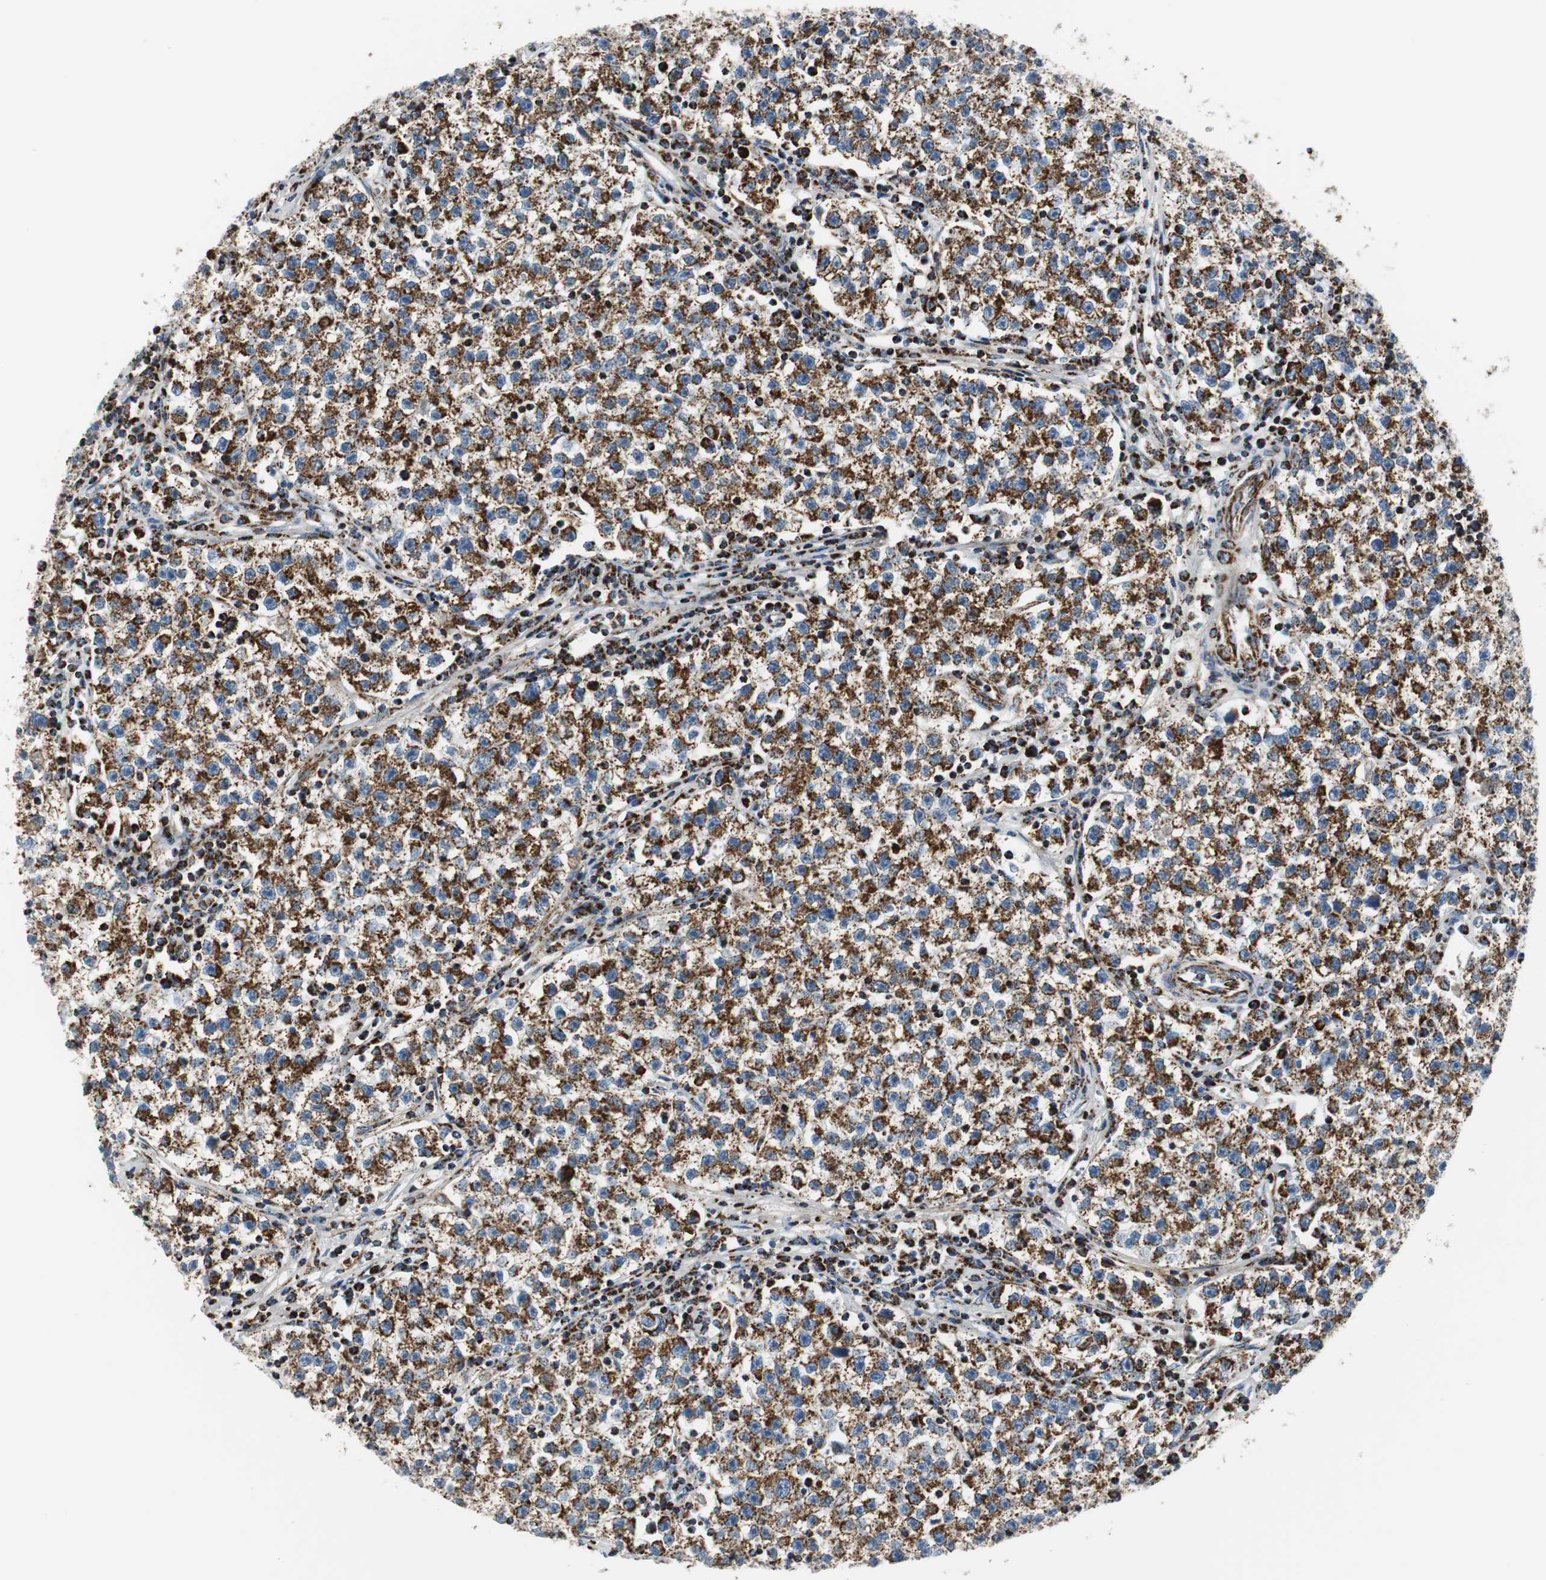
{"staining": {"intensity": "strong", "quantity": ">75%", "location": "cytoplasmic/membranous"}, "tissue": "testis cancer", "cell_type": "Tumor cells", "image_type": "cancer", "snomed": [{"axis": "morphology", "description": "Seminoma, NOS"}, {"axis": "topography", "description": "Testis"}], "caption": "A brown stain highlights strong cytoplasmic/membranous expression of a protein in human testis seminoma tumor cells.", "gene": "C1QTNF7", "patient": {"sex": "male", "age": 22}}